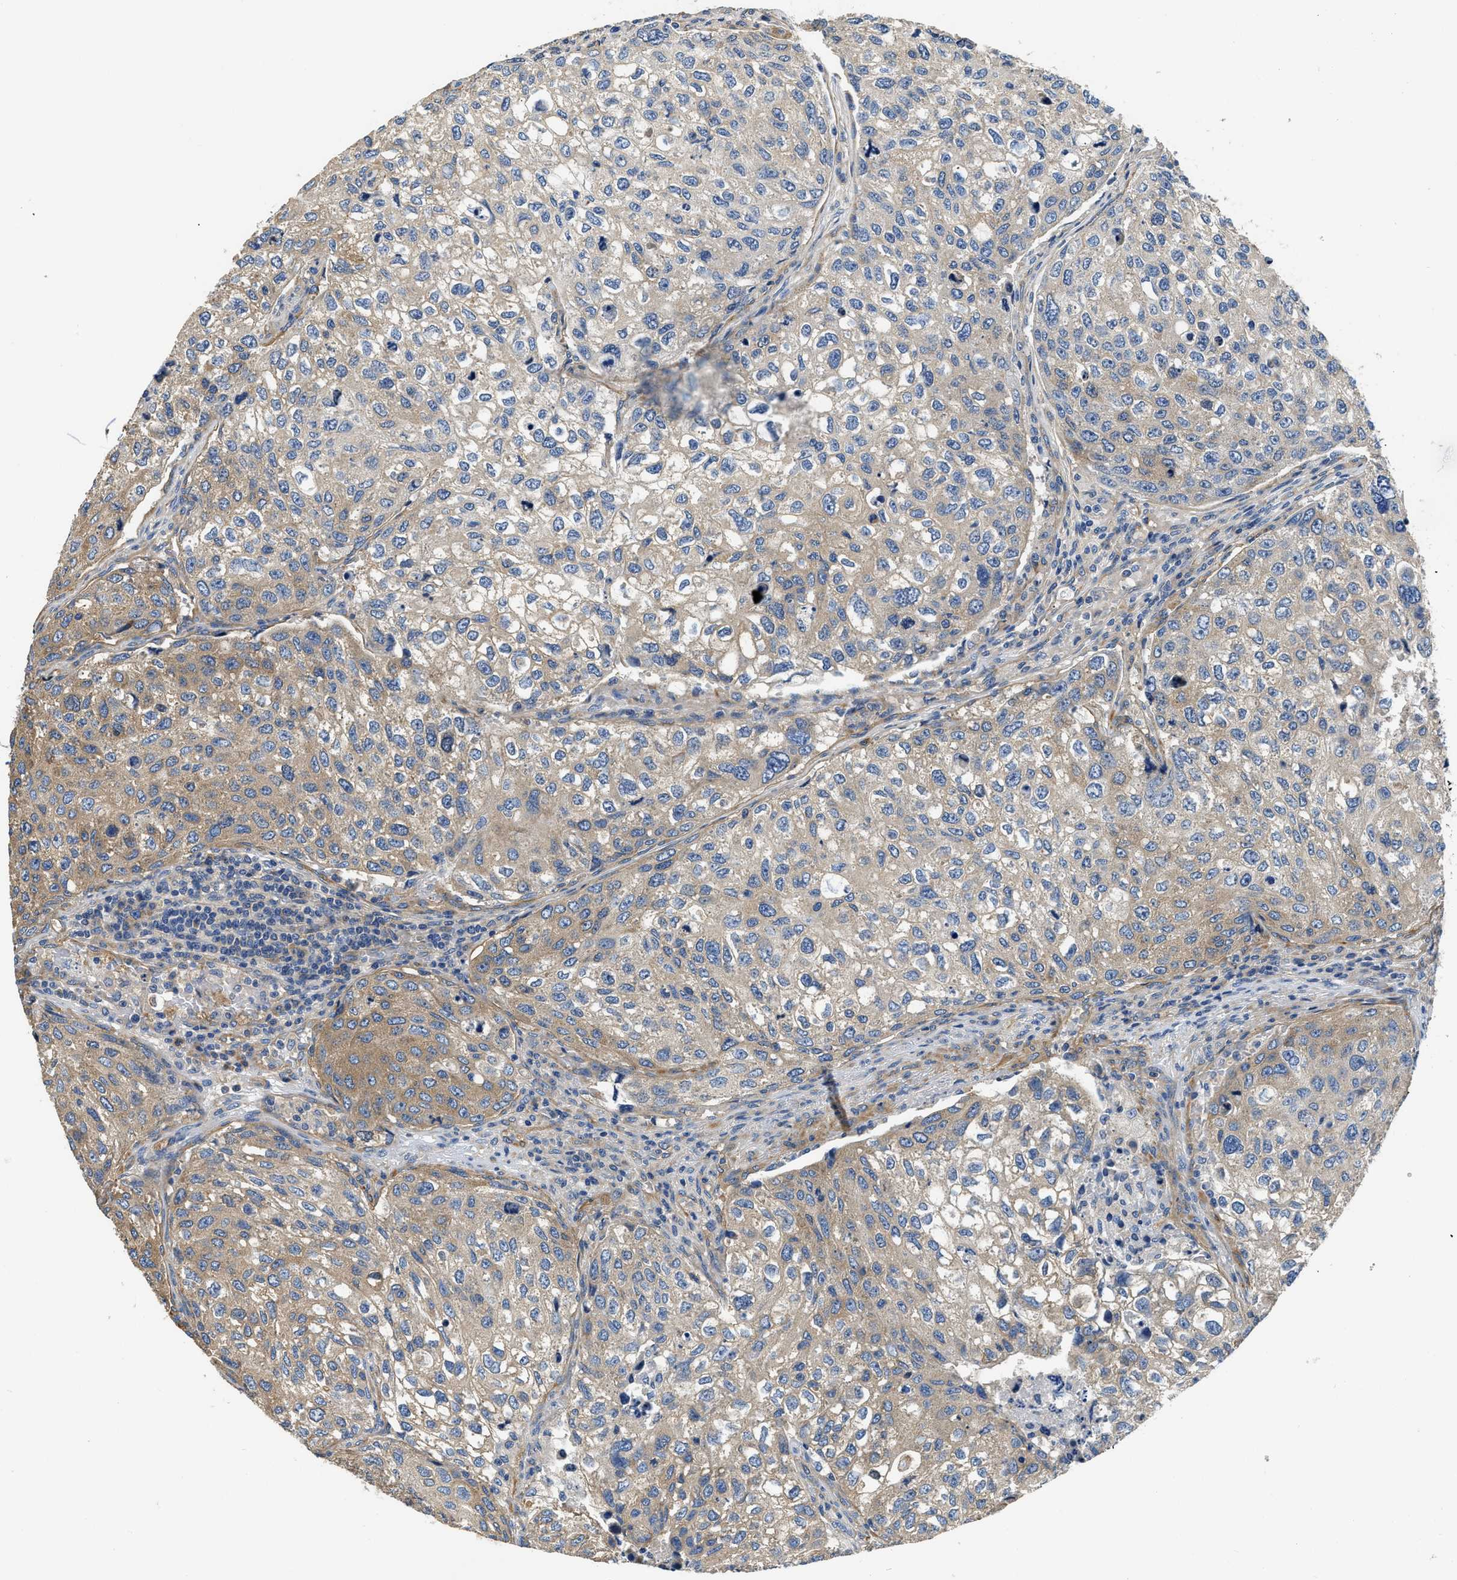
{"staining": {"intensity": "moderate", "quantity": "25%-75%", "location": "cytoplasmic/membranous"}, "tissue": "urothelial cancer", "cell_type": "Tumor cells", "image_type": "cancer", "snomed": [{"axis": "morphology", "description": "Urothelial carcinoma, High grade"}, {"axis": "topography", "description": "Lymph node"}, {"axis": "topography", "description": "Urinary bladder"}], "caption": "A histopathology image of urothelial cancer stained for a protein exhibits moderate cytoplasmic/membranous brown staining in tumor cells. (DAB (3,3'-diaminobenzidine) IHC with brightfield microscopy, high magnification).", "gene": "CSDE1", "patient": {"sex": "male", "age": 51}}